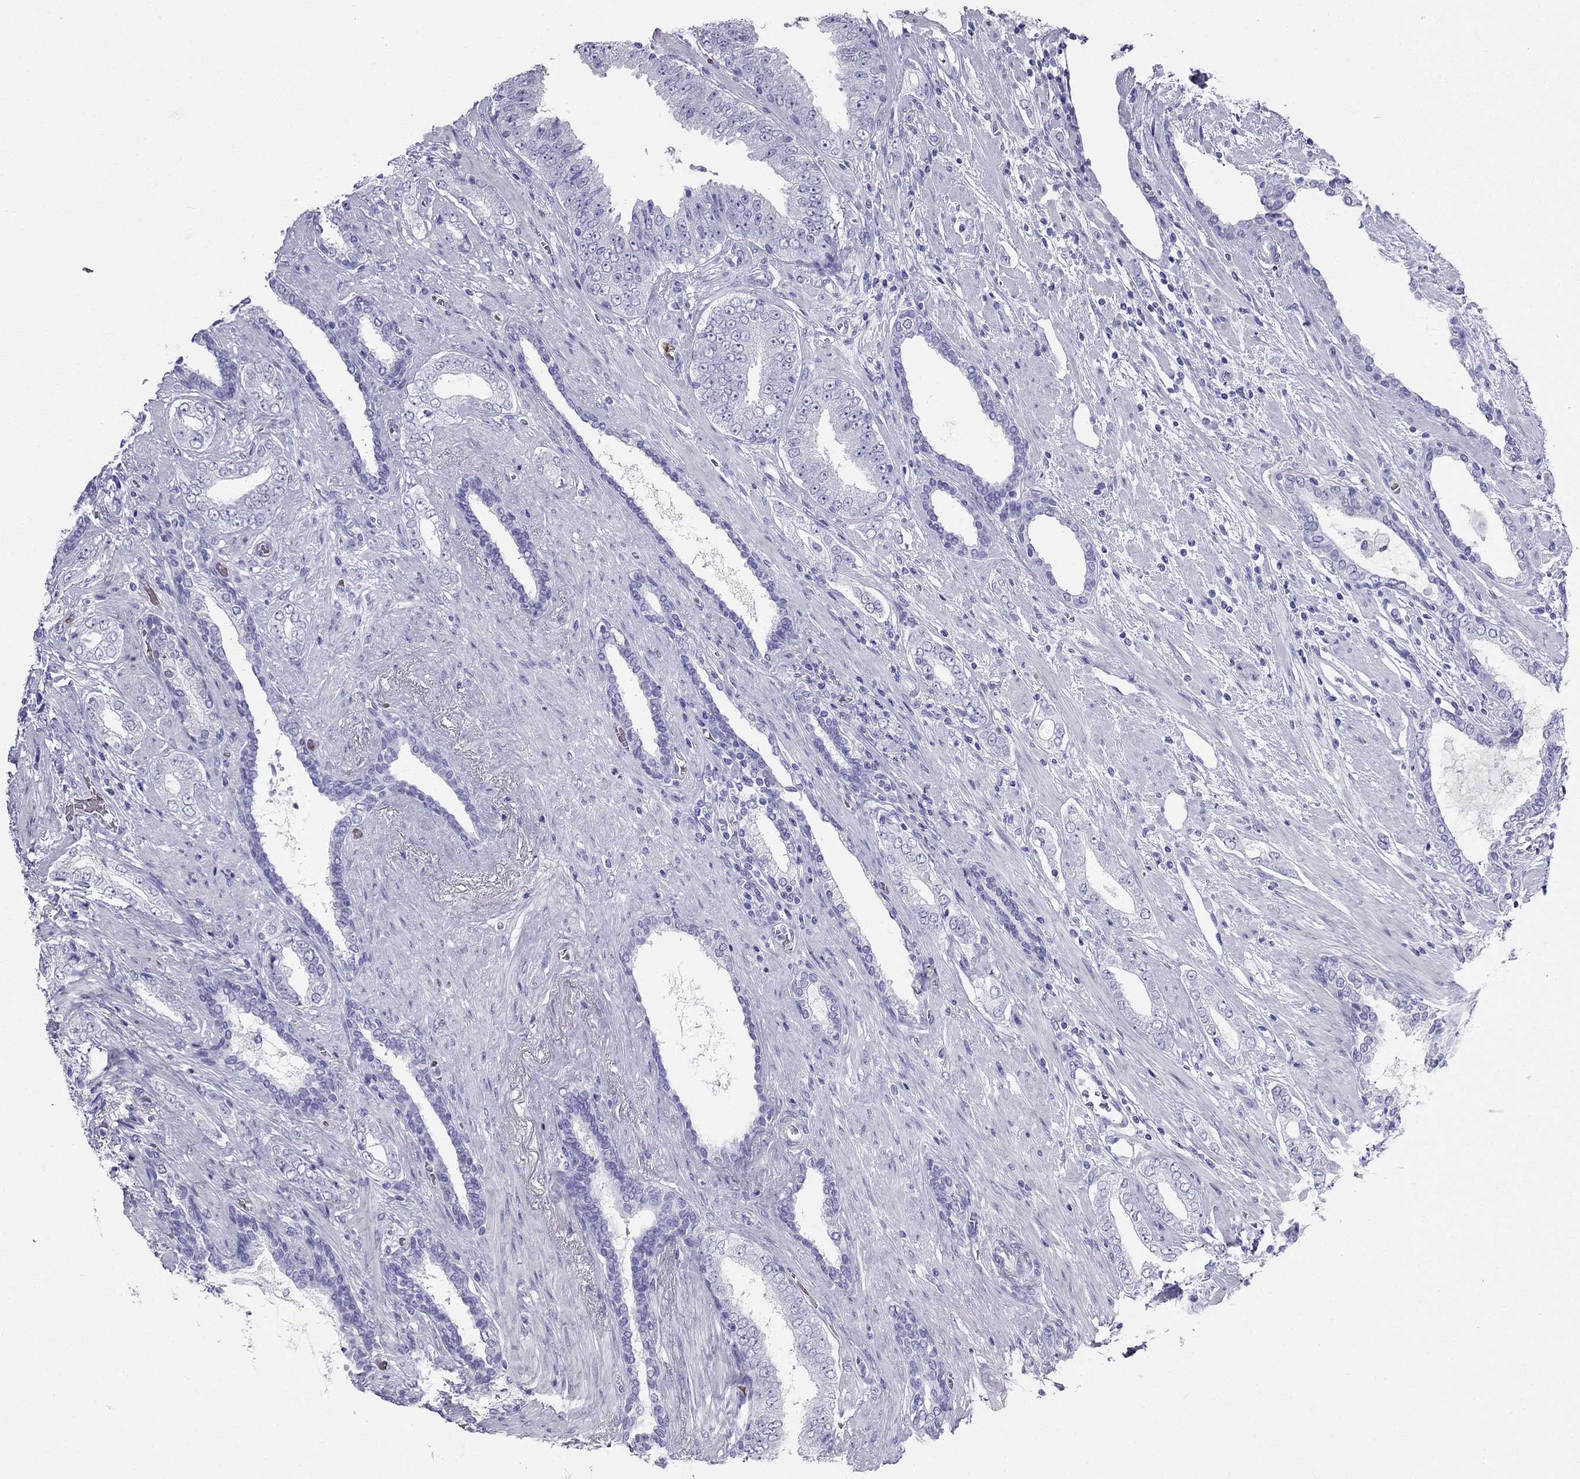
{"staining": {"intensity": "negative", "quantity": "none", "location": "none"}, "tissue": "prostate cancer", "cell_type": "Tumor cells", "image_type": "cancer", "snomed": [{"axis": "morphology", "description": "Adenocarcinoma, Low grade"}, {"axis": "topography", "description": "Prostate and seminal vesicle, NOS"}], "caption": "Photomicrograph shows no protein positivity in tumor cells of prostate cancer tissue. Brightfield microscopy of immunohistochemistry stained with DAB (brown) and hematoxylin (blue), captured at high magnification.", "gene": "DNAAF6", "patient": {"sex": "male", "age": 61}}